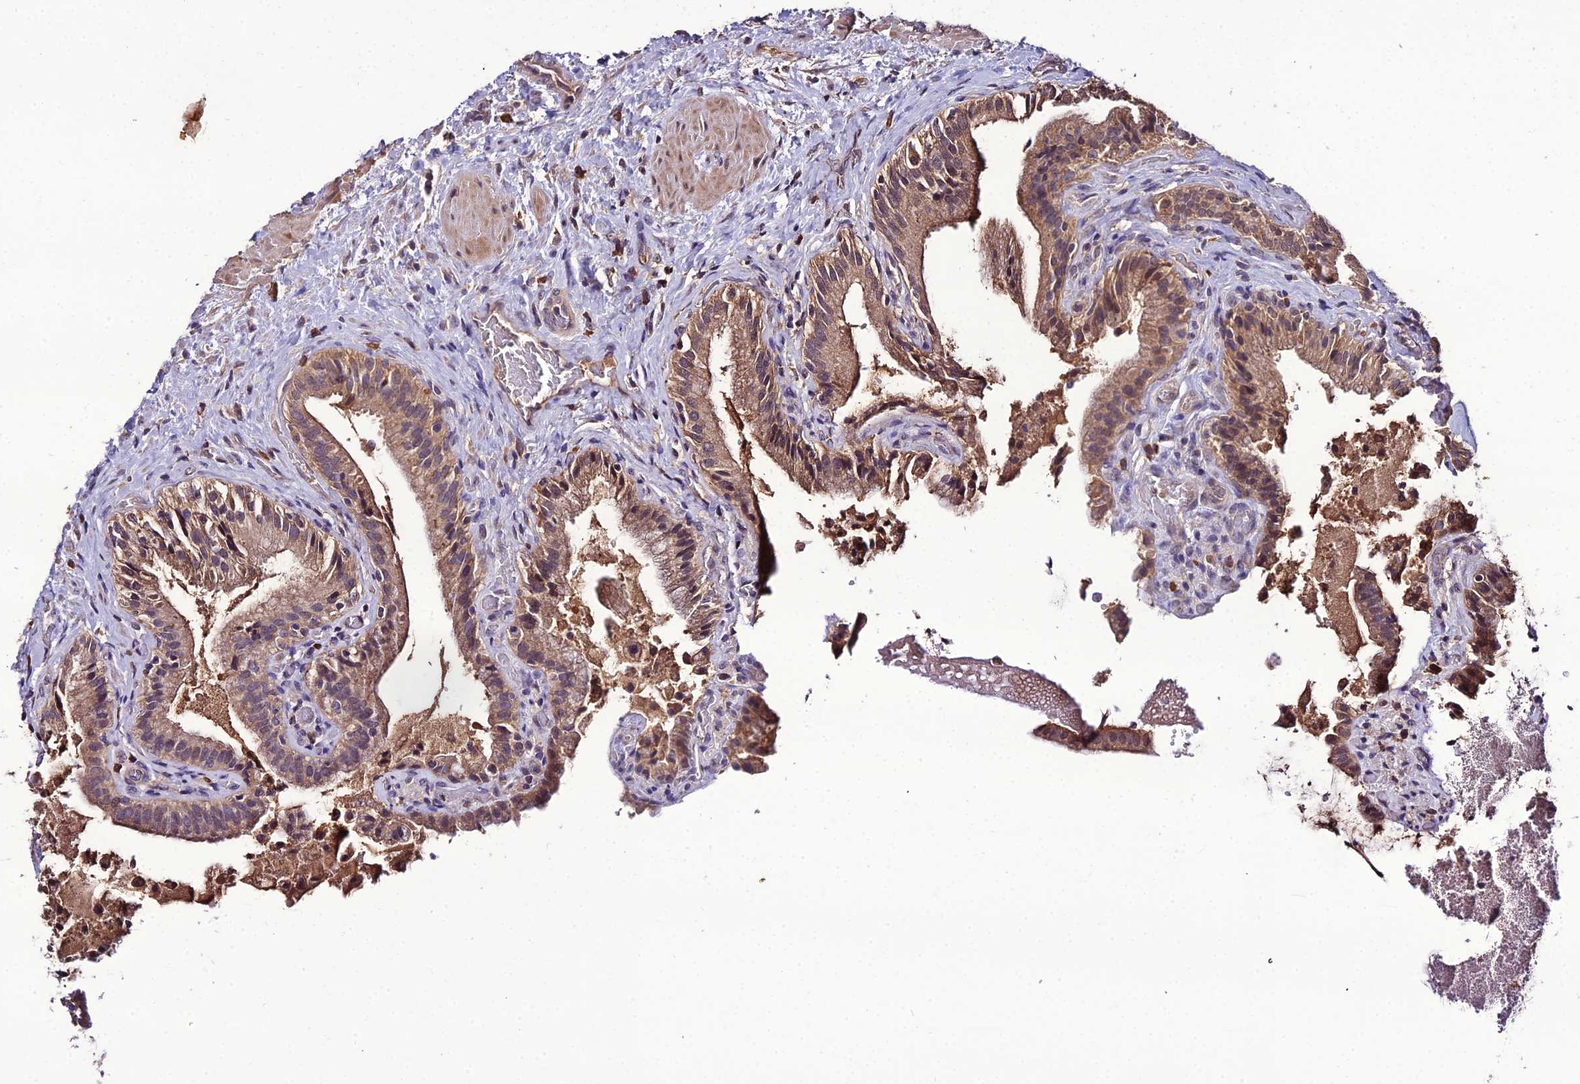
{"staining": {"intensity": "moderate", "quantity": ">75%", "location": "cytoplasmic/membranous"}, "tissue": "gallbladder", "cell_type": "Glandular cells", "image_type": "normal", "snomed": [{"axis": "morphology", "description": "Normal tissue, NOS"}, {"axis": "topography", "description": "Gallbladder"}], "caption": "Gallbladder stained with a brown dye displays moderate cytoplasmic/membranous positive positivity in about >75% of glandular cells.", "gene": "KCTD16", "patient": {"sex": "male", "age": 24}}